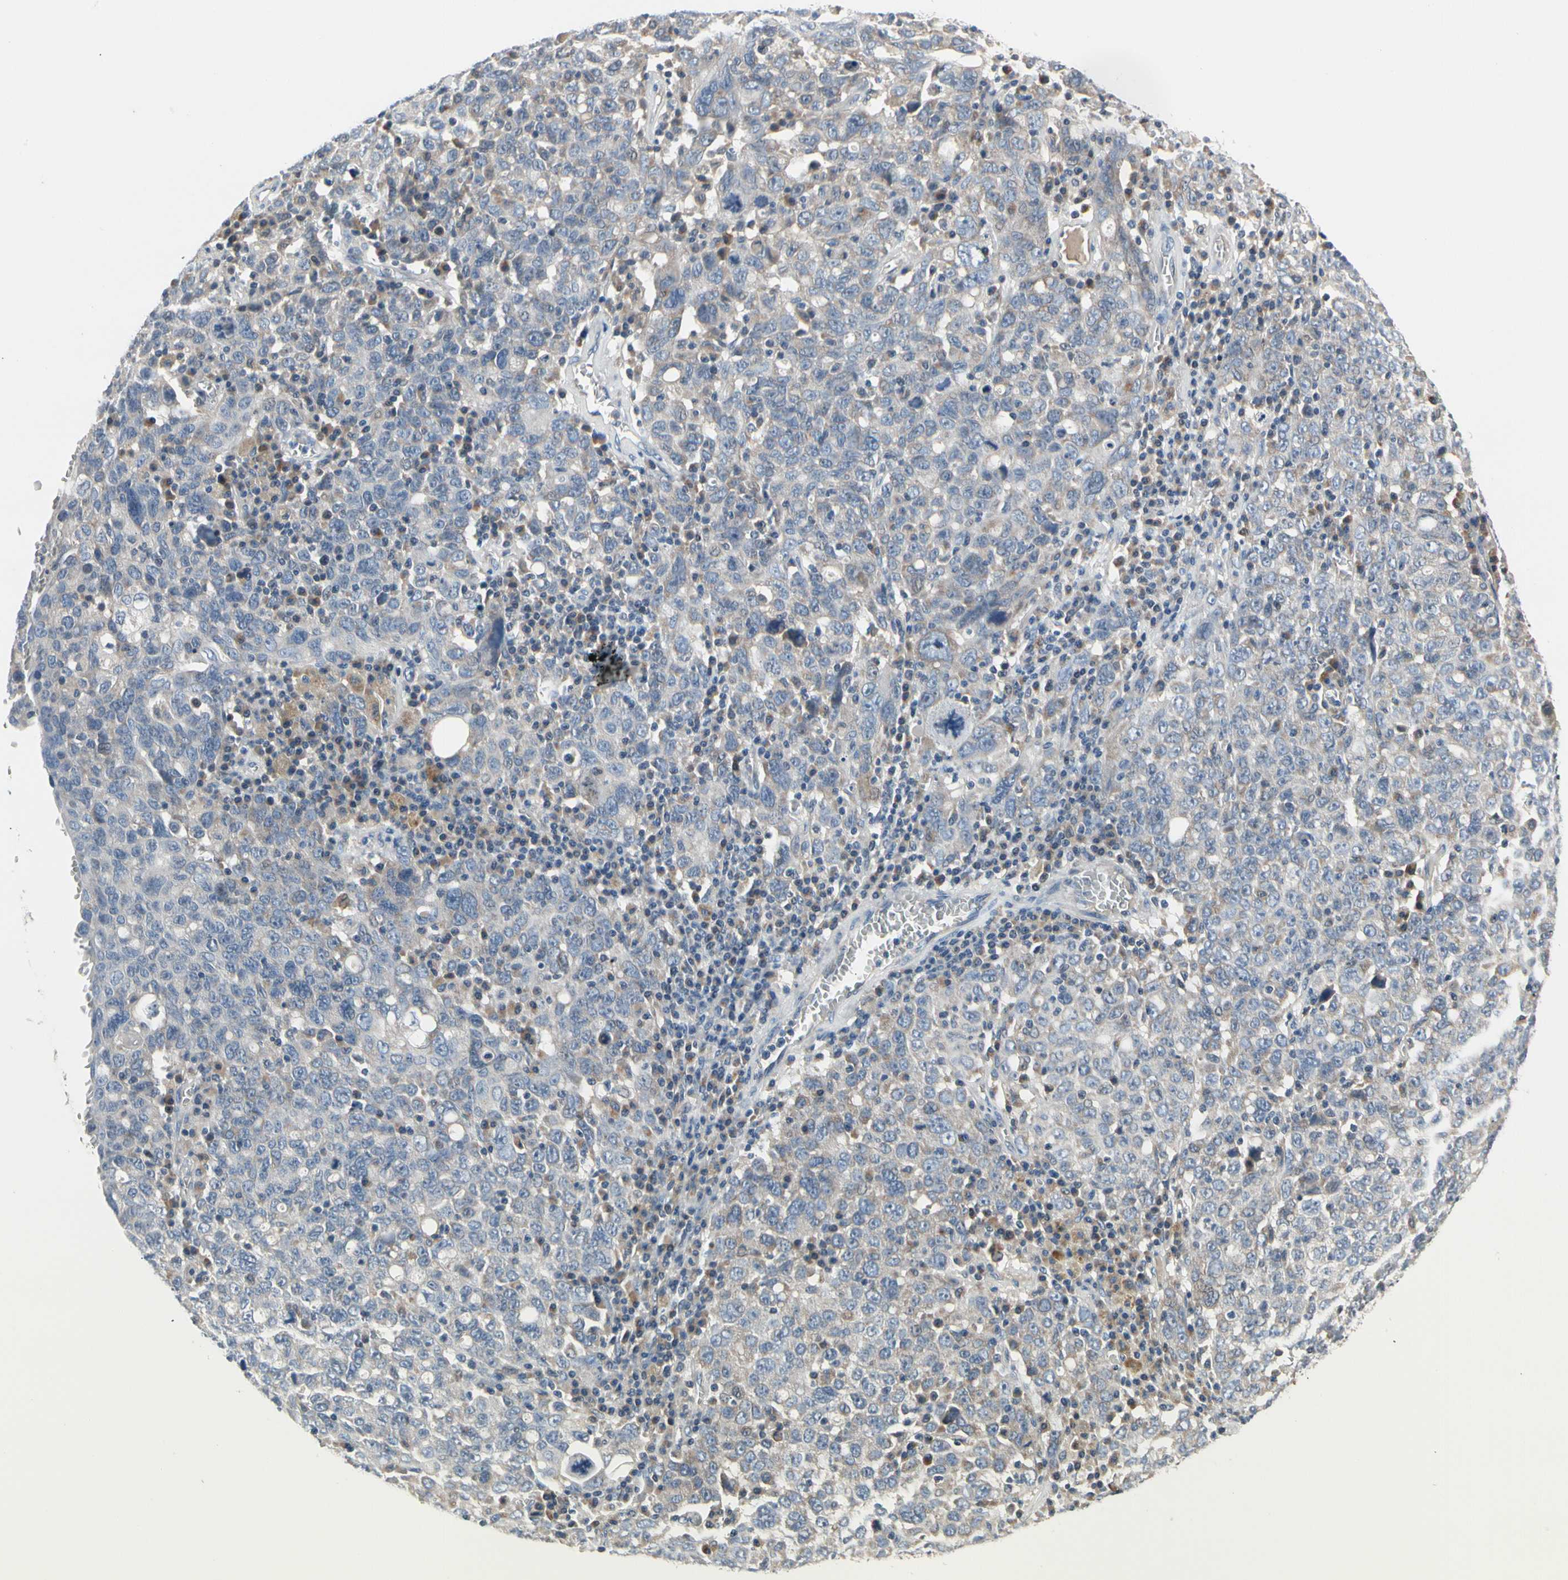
{"staining": {"intensity": "negative", "quantity": "none", "location": "none"}, "tissue": "ovarian cancer", "cell_type": "Tumor cells", "image_type": "cancer", "snomed": [{"axis": "morphology", "description": "Carcinoma, endometroid"}, {"axis": "topography", "description": "Ovary"}], "caption": "The micrograph demonstrates no significant staining in tumor cells of endometroid carcinoma (ovarian). The staining was performed using DAB to visualize the protein expression in brown, while the nuclei were stained in blue with hematoxylin (Magnification: 20x).", "gene": "NFASC", "patient": {"sex": "female", "age": 62}}